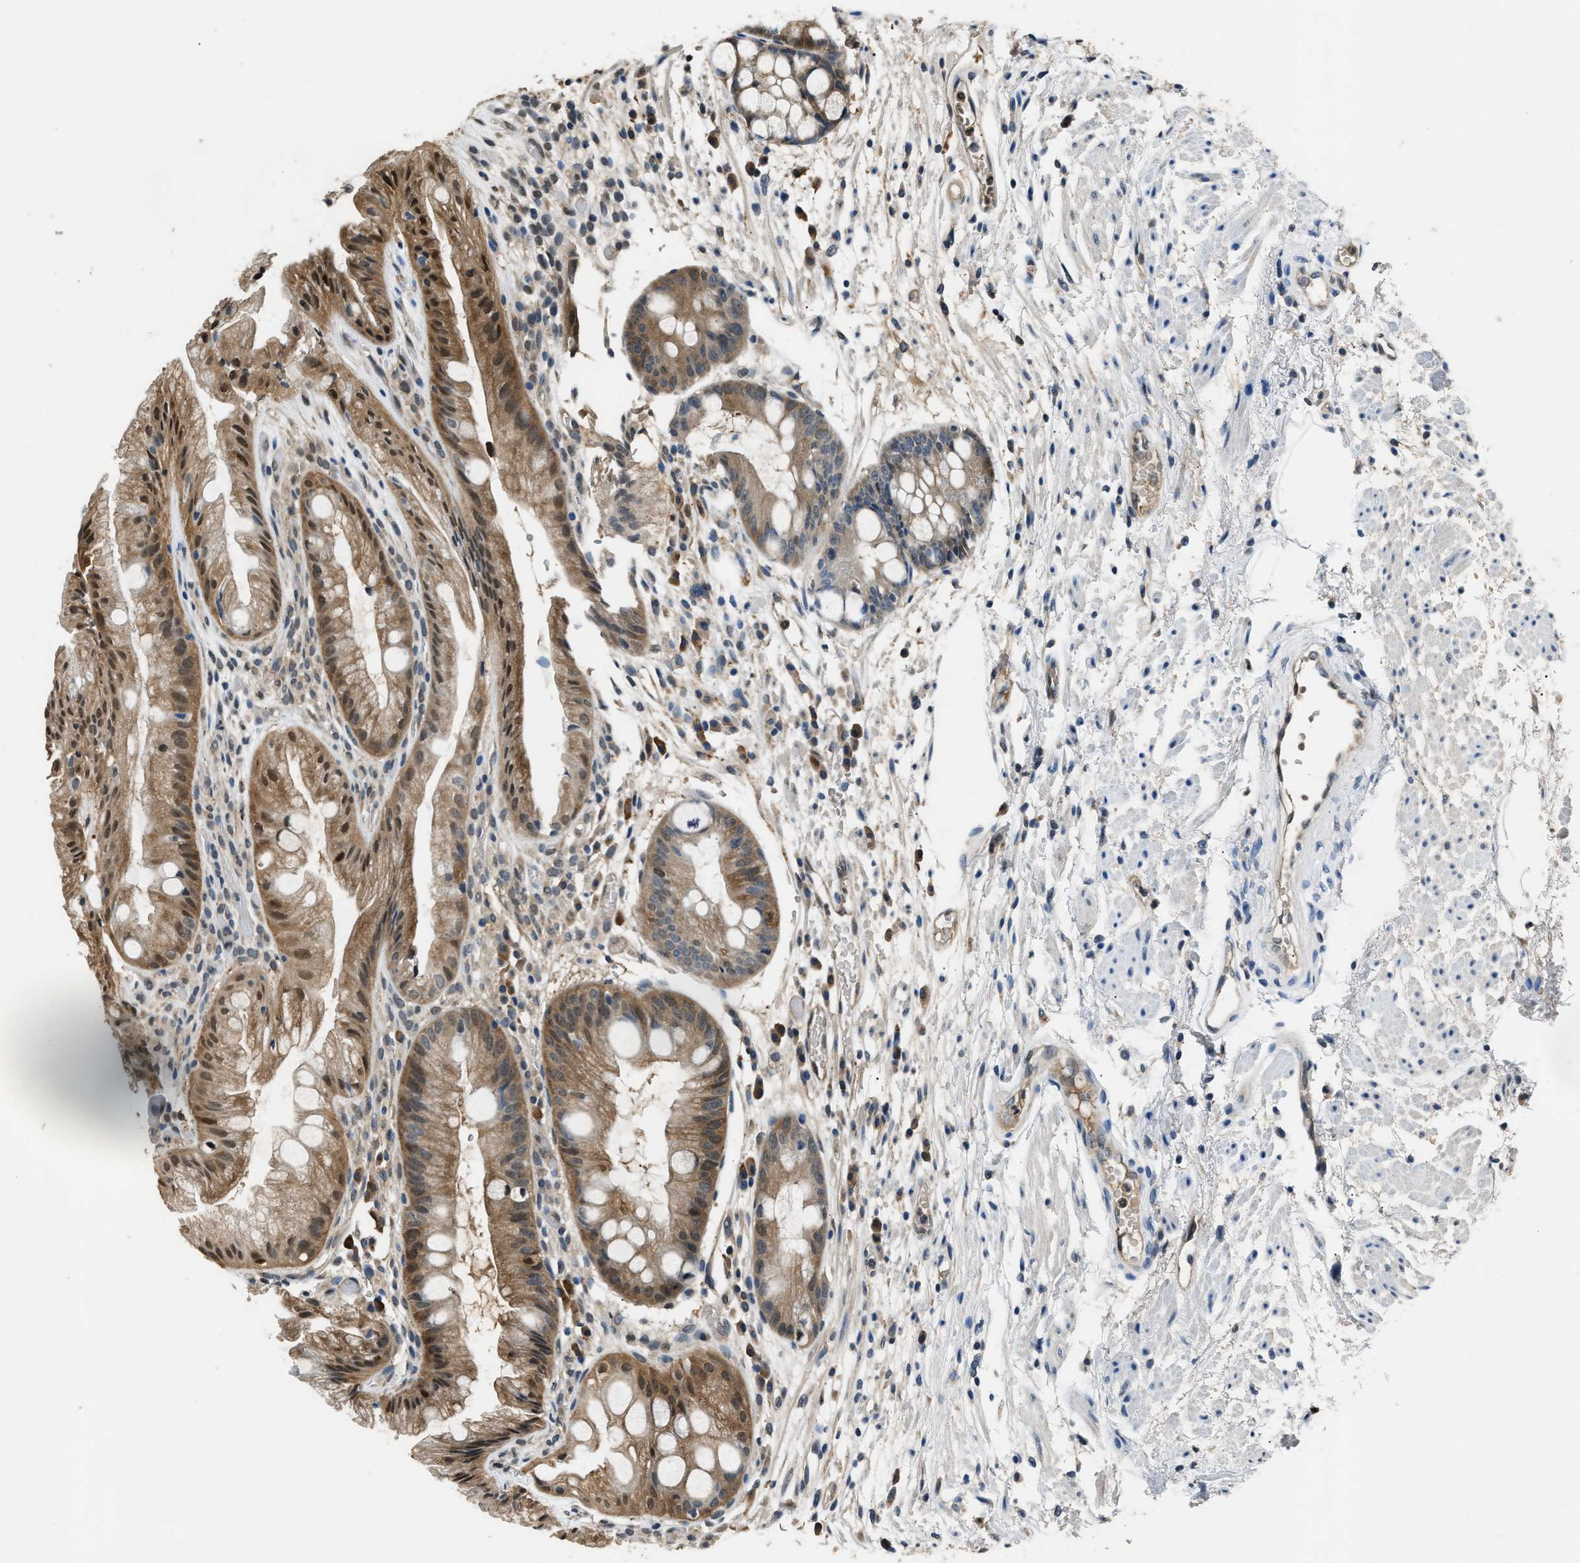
{"staining": {"intensity": "moderate", "quantity": "25%-75%", "location": "cytoplasmic/membranous,nuclear"}, "tissue": "stomach", "cell_type": "Glandular cells", "image_type": "normal", "snomed": [{"axis": "morphology", "description": "Normal tissue, NOS"}, {"axis": "topography", "description": "Stomach, upper"}], "caption": "Immunohistochemistry (IHC) (DAB) staining of unremarkable stomach reveals moderate cytoplasmic/membranous,nuclear protein staining in about 25%-75% of glandular cells.", "gene": "TP53I3", "patient": {"sex": "male", "age": 72}}